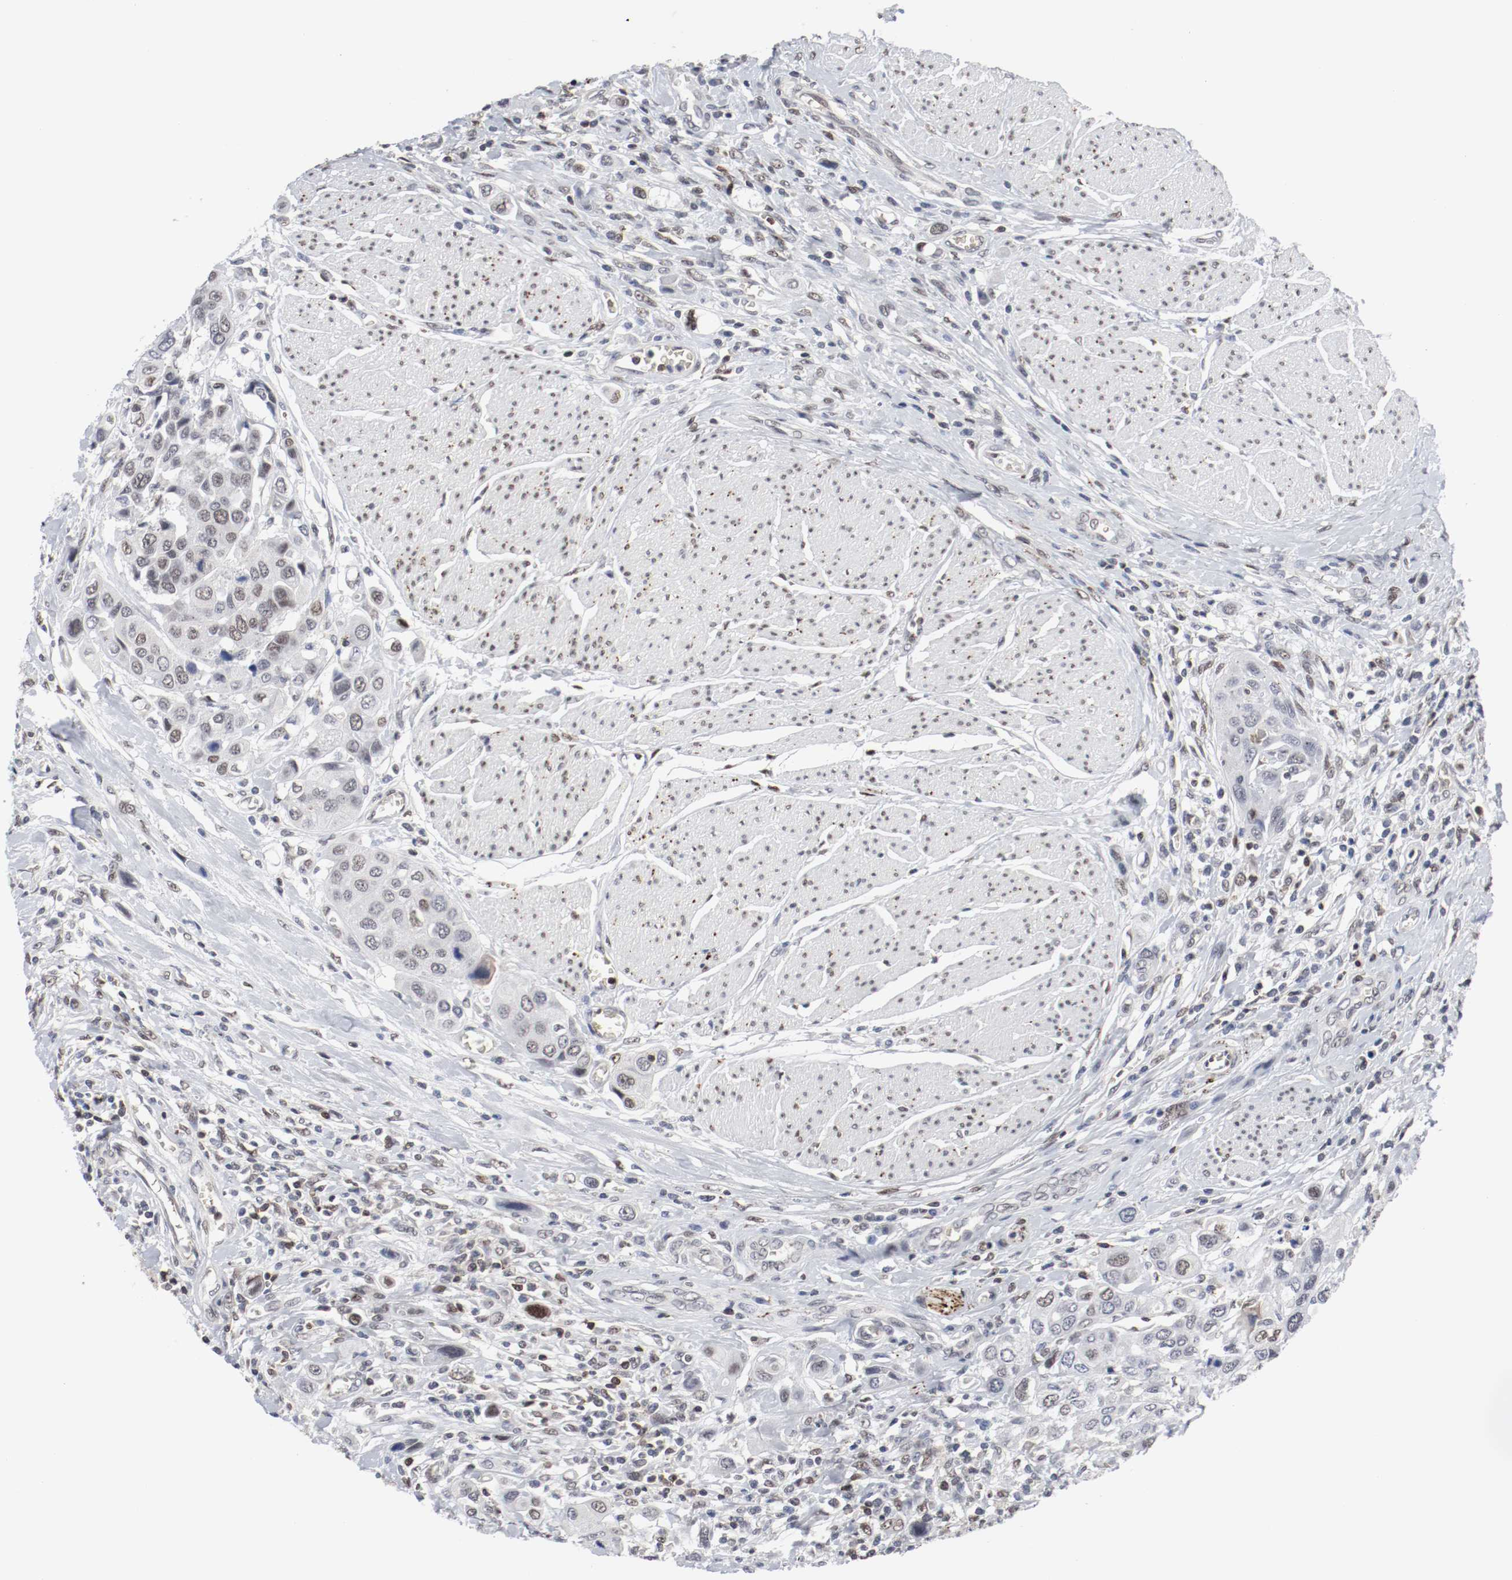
{"staining": {"intensity": "weak", "quantity": "<25%", "location": "nuclear"}, "tissue": "urothelial cancer", "cell_type": "Tumor cells", "image_type": "cancer", "snomed": [{"axis": "morphology", "description": "Urothelial carcinoma, High grade"}, {"axis": "topography", "description": "Urinary bladder"}], "caption": "Immunohistochemistry histopathology image of neoplastic tissue: human urothelial cancer stained with DAB demonstrates no significant protein staining in tumor cells.", "gene": "JUND", "patient": {"sex": "male", "age": 50}}